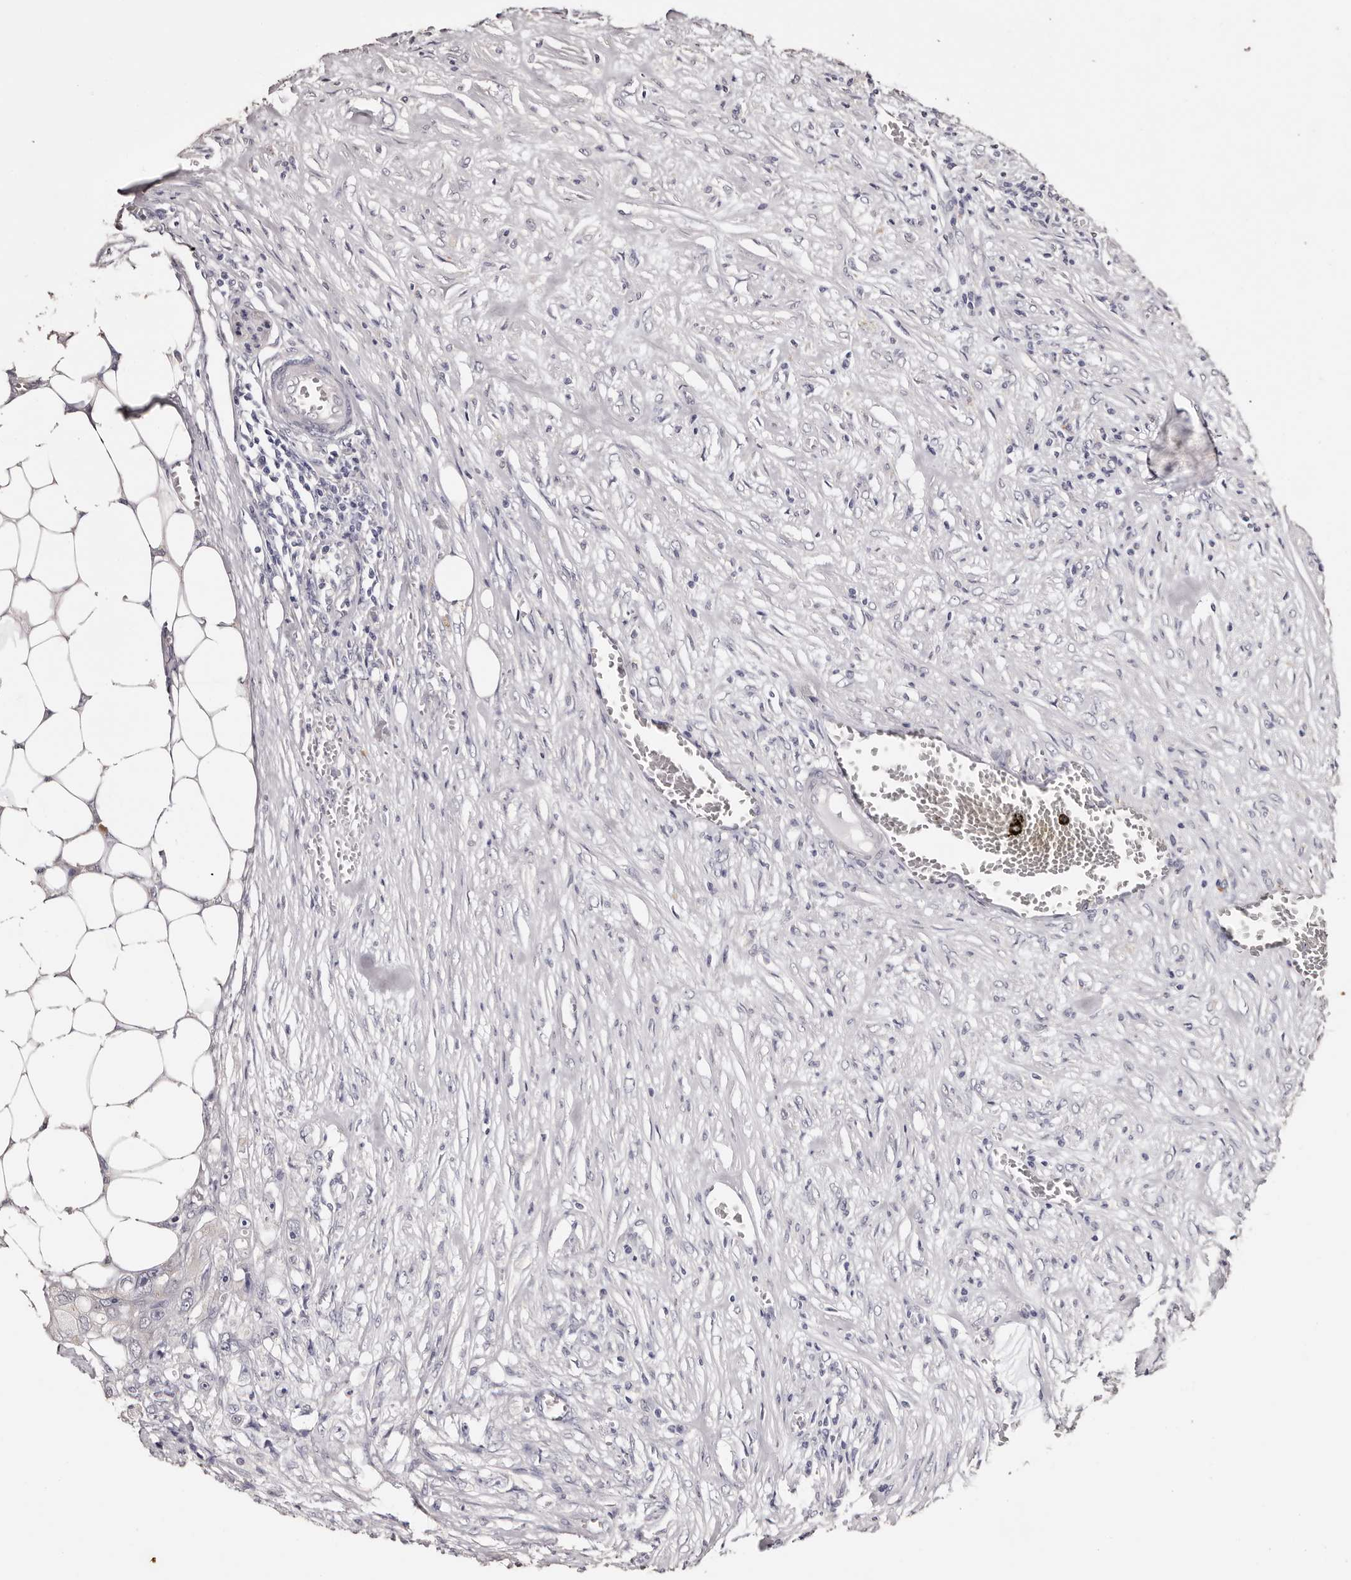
{"staining": {"intensity": "negative", "quantity": "none", "location": "none"}, "tissue": "colorectal cancer", "cell_type": "Tumor cells", "image_type": "cancer", "snomed": [{"axis": "morphology", "description": "Adenocarcinoma, NOS"}, {"axis": "topography", "description": "Colon"}], "caption": "Immunohistochemical staining of human adenocarcinoma (colorectal) displays no significant staining in tumor cells.", "gene": "ETNK1", "patient": {"sex": "female", "age": 46}}